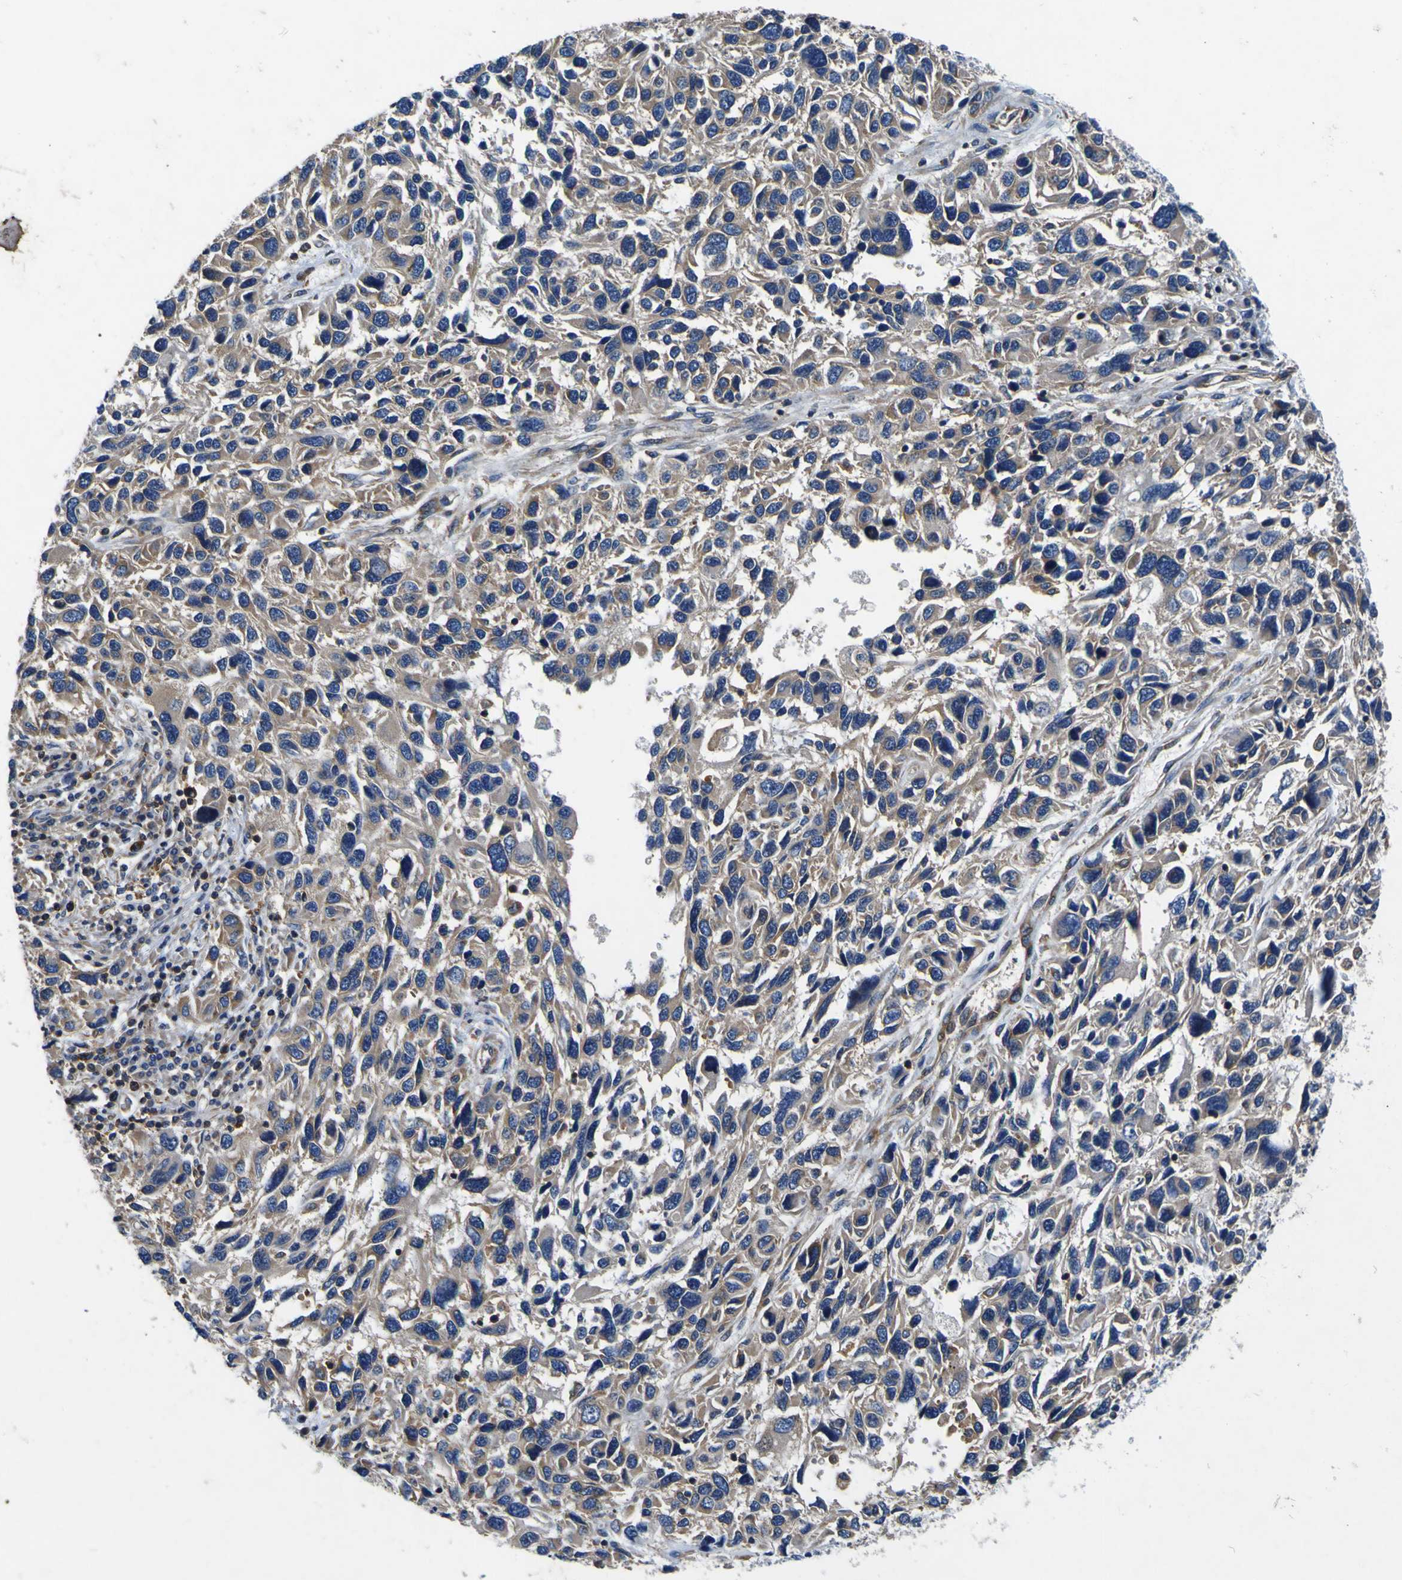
{"staining": {"intensity": "weak", "quantity": ">75%", "location": "cytoplasmic/membranous"}, "tissue": "melanoma", "cell_type": "Tumor cells", "image_type": "cancer", "snomed": [{"axis": "morphology", "description": "Malignant melanoma, NOS"}, {"axis": "topography", "description": "Skin"}], "caption": "Protein staining of melanoma tissue exhibits weak cytoplasmic/membranous expression in about >75% of tumor cells.", "gene": "CNR2", "patient": {"sex": "male", "age": 53}}